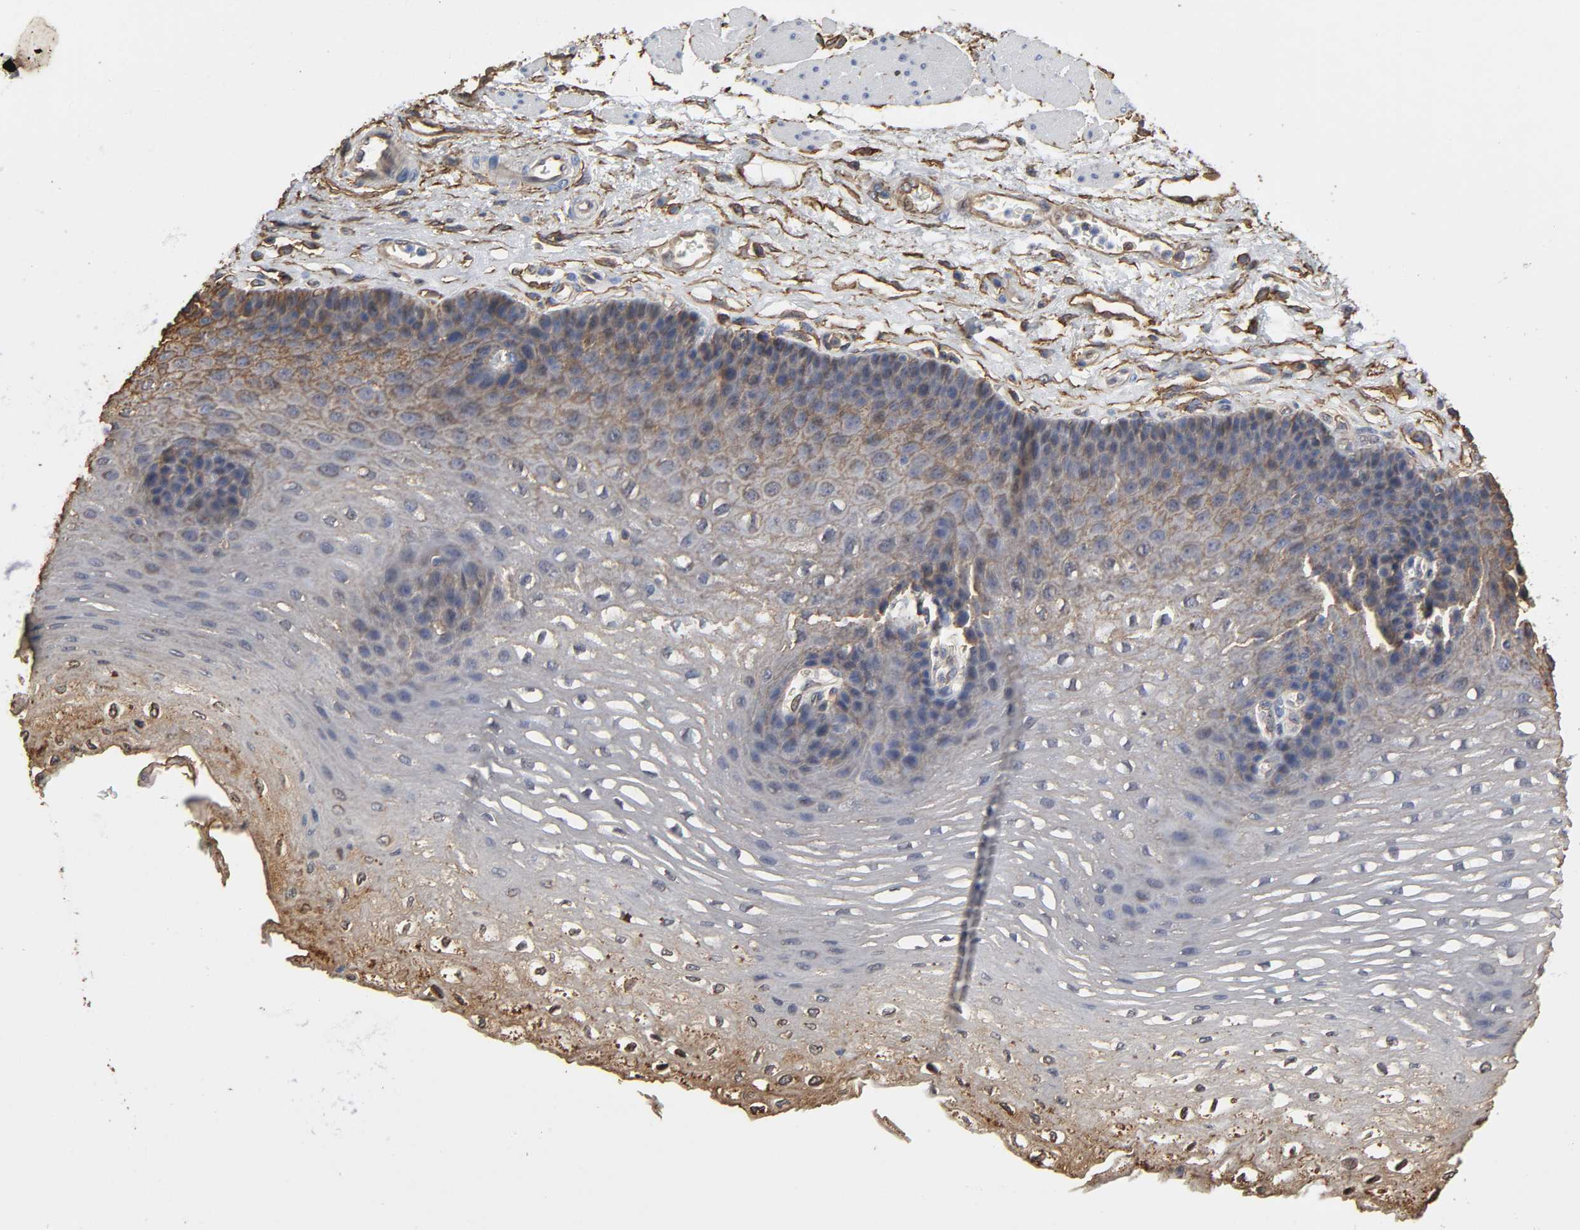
{"staining": {"intensity": "moderate", "quantity": ">75%", "location": "cytoplasmic/membranous"}, "tissue": "esophagus", "cell_type": "Squamous epithelial cells", "image_type": "normal", "snomed": [{"axis": "morphology", "description": "Normal tissue, NOS"}, {"axis": "topography", "description": "Esophagus"}], "caption": "Immunohistochemical staining of benign human esophagus shows moderate cytoplasmic/membranous protein staining in approximately >75% of squamous epithelial cells.", "gene": "ANXA2", "patient": {"sex": "female", "age": 72}}